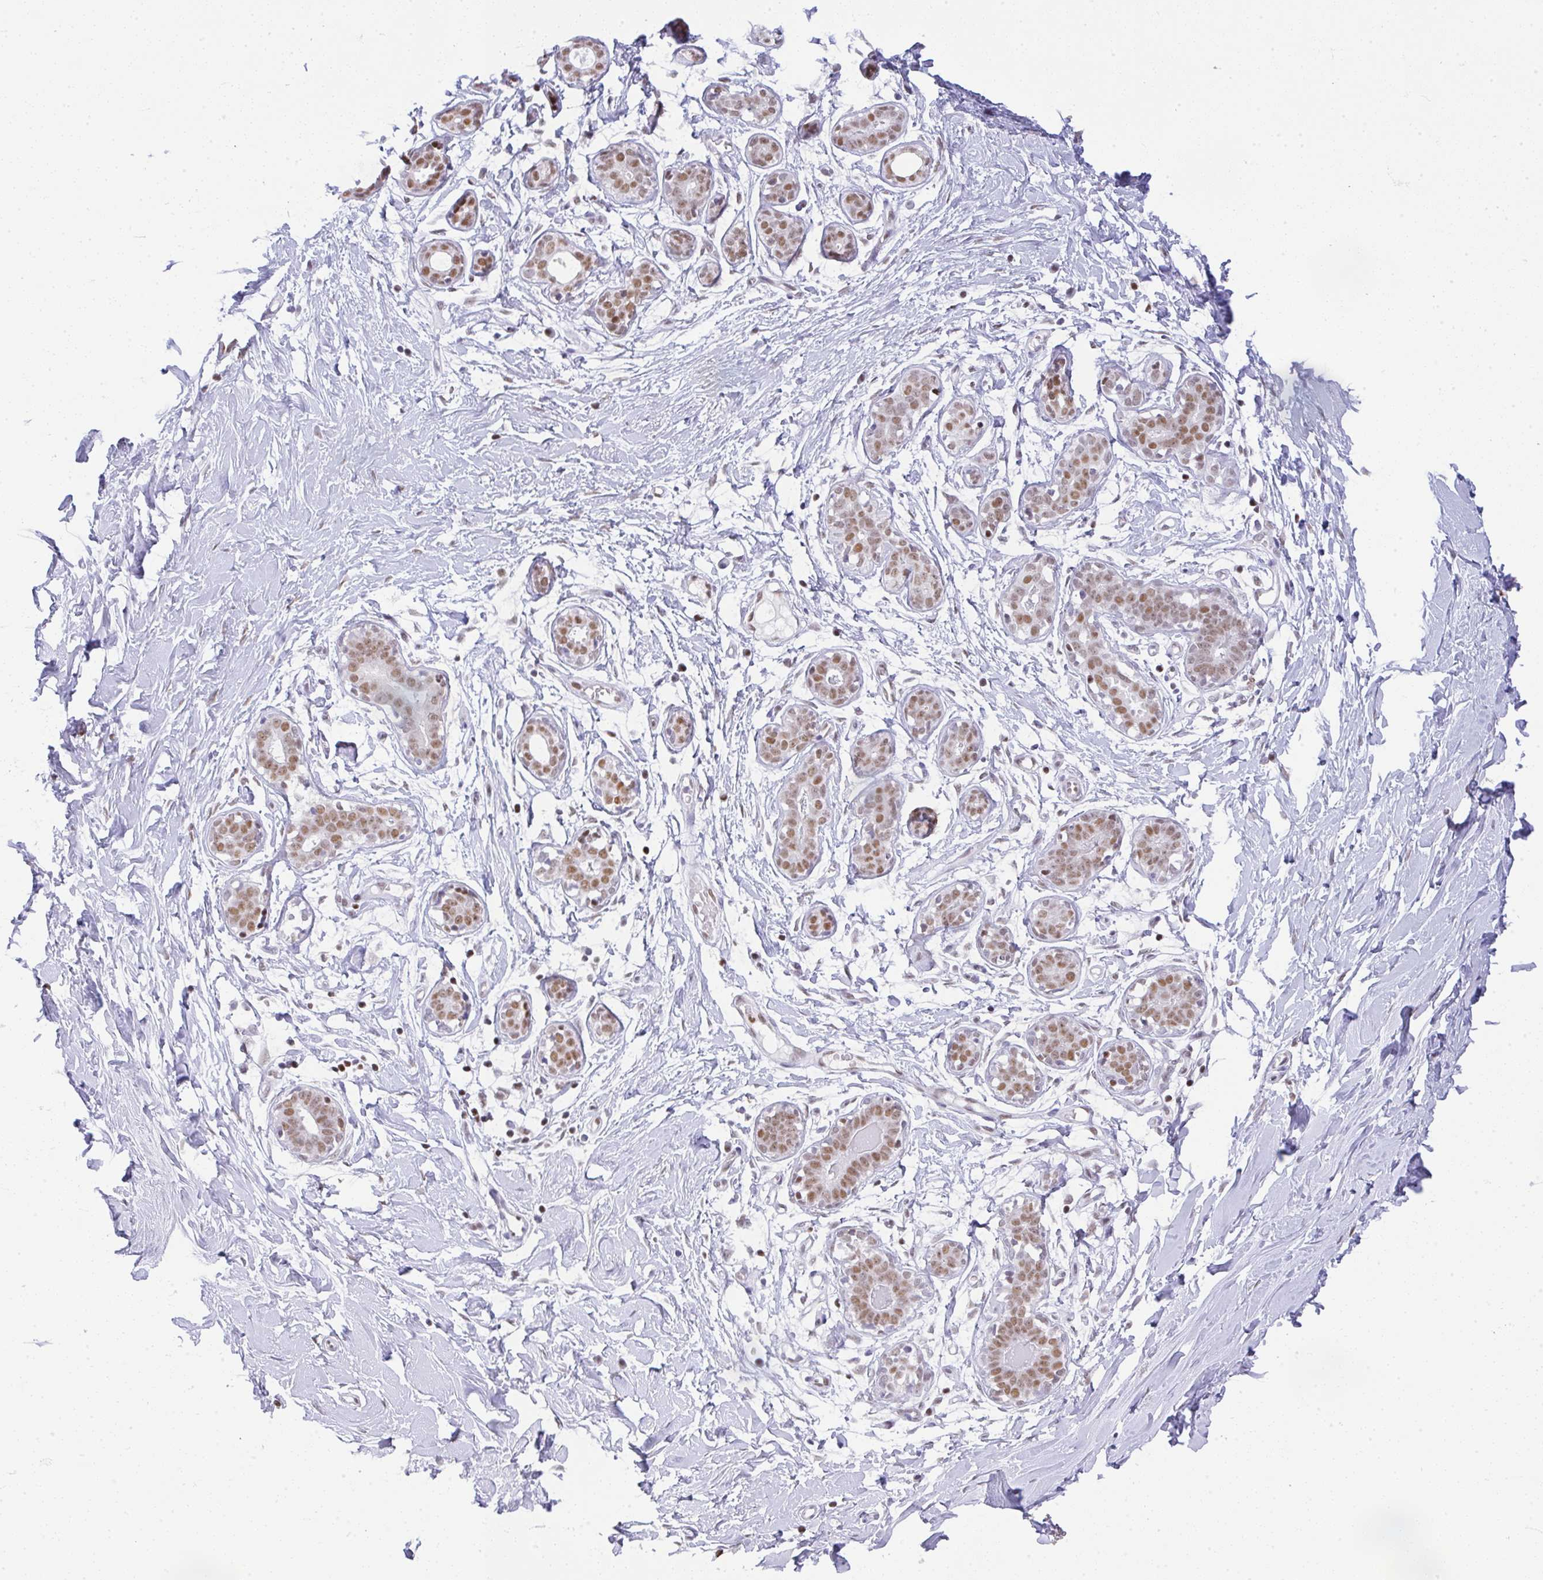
{"staining": {"intensity": "negative", "quantity": "none", "location": "none"}, "tissue": "breast", "cell_type": "Adipocytes", "image_type": "normal", "snomed": [{"axis": "morphology", "description": "Normal tissue, NOS"}, {"axis": "topography", "description": "Breast"}], "caption": "The IHC histopathology image has no significant staining in adipocytes of breast. Nuclei are stained in blue.", "gene": "BBX", "patient": {"sex": "female", "age": 27}}